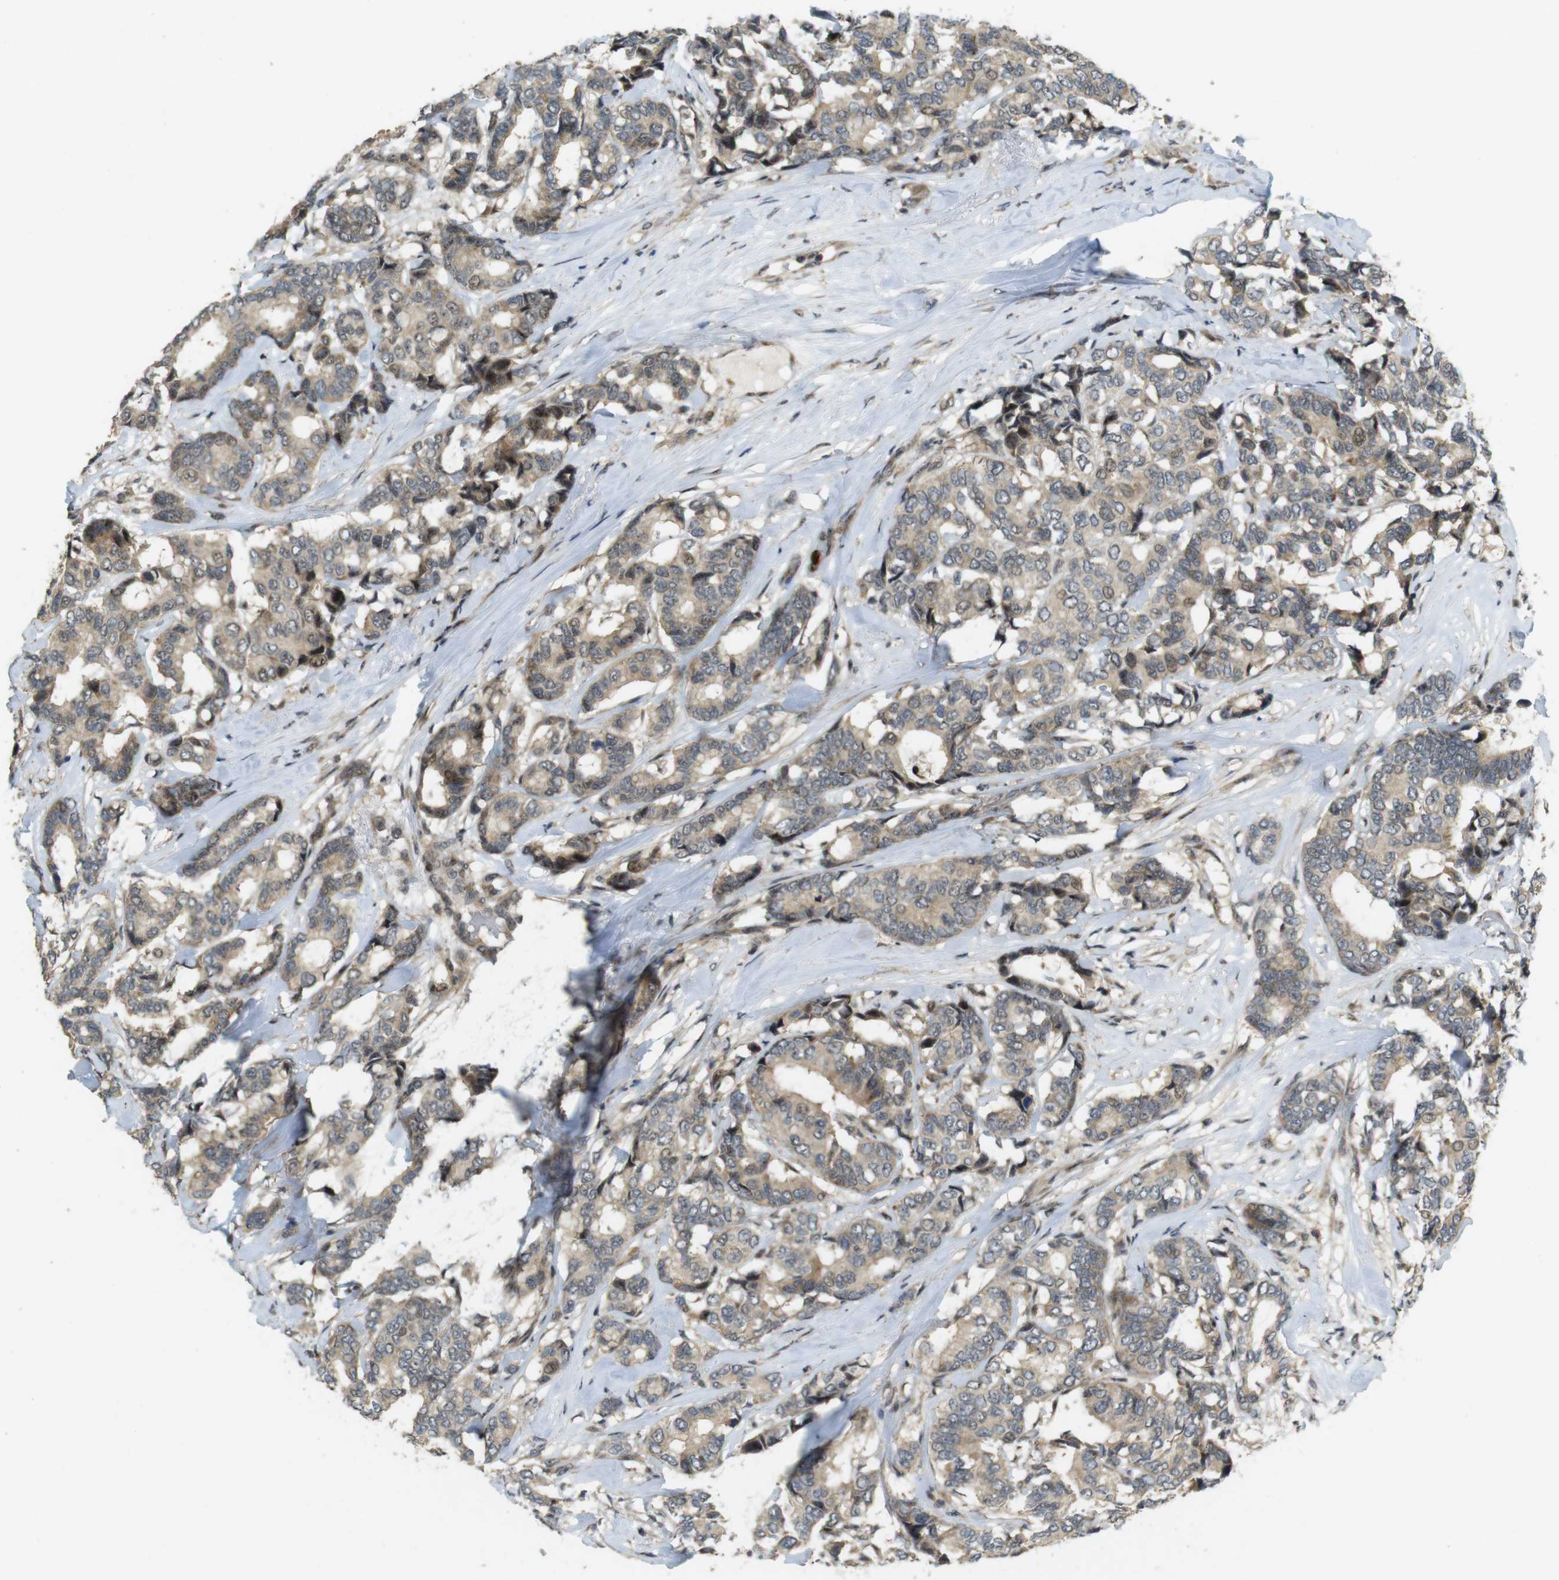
{"staining": {"intensity": "moderate", "quantity": ">75%", "location": "cytoplasmic/membranous"}, "tissue": "breast cancer", "cell_type": "Tumor cells", "image_type": "cancer", "snomed": [{"axis": "morphology", "description": "Duct carcinoma"}, {"axis": "topography", "description": "Breast"}], "caption": "IHC of human breast cancer (infiltrating ductal carcinoma) exhibits medium levels of moderate cytoplasmic/membranous staining in approximately >75% of tumor cells.", "gene": "TMX3", "patient": {"sex": "female", "age": 87}}